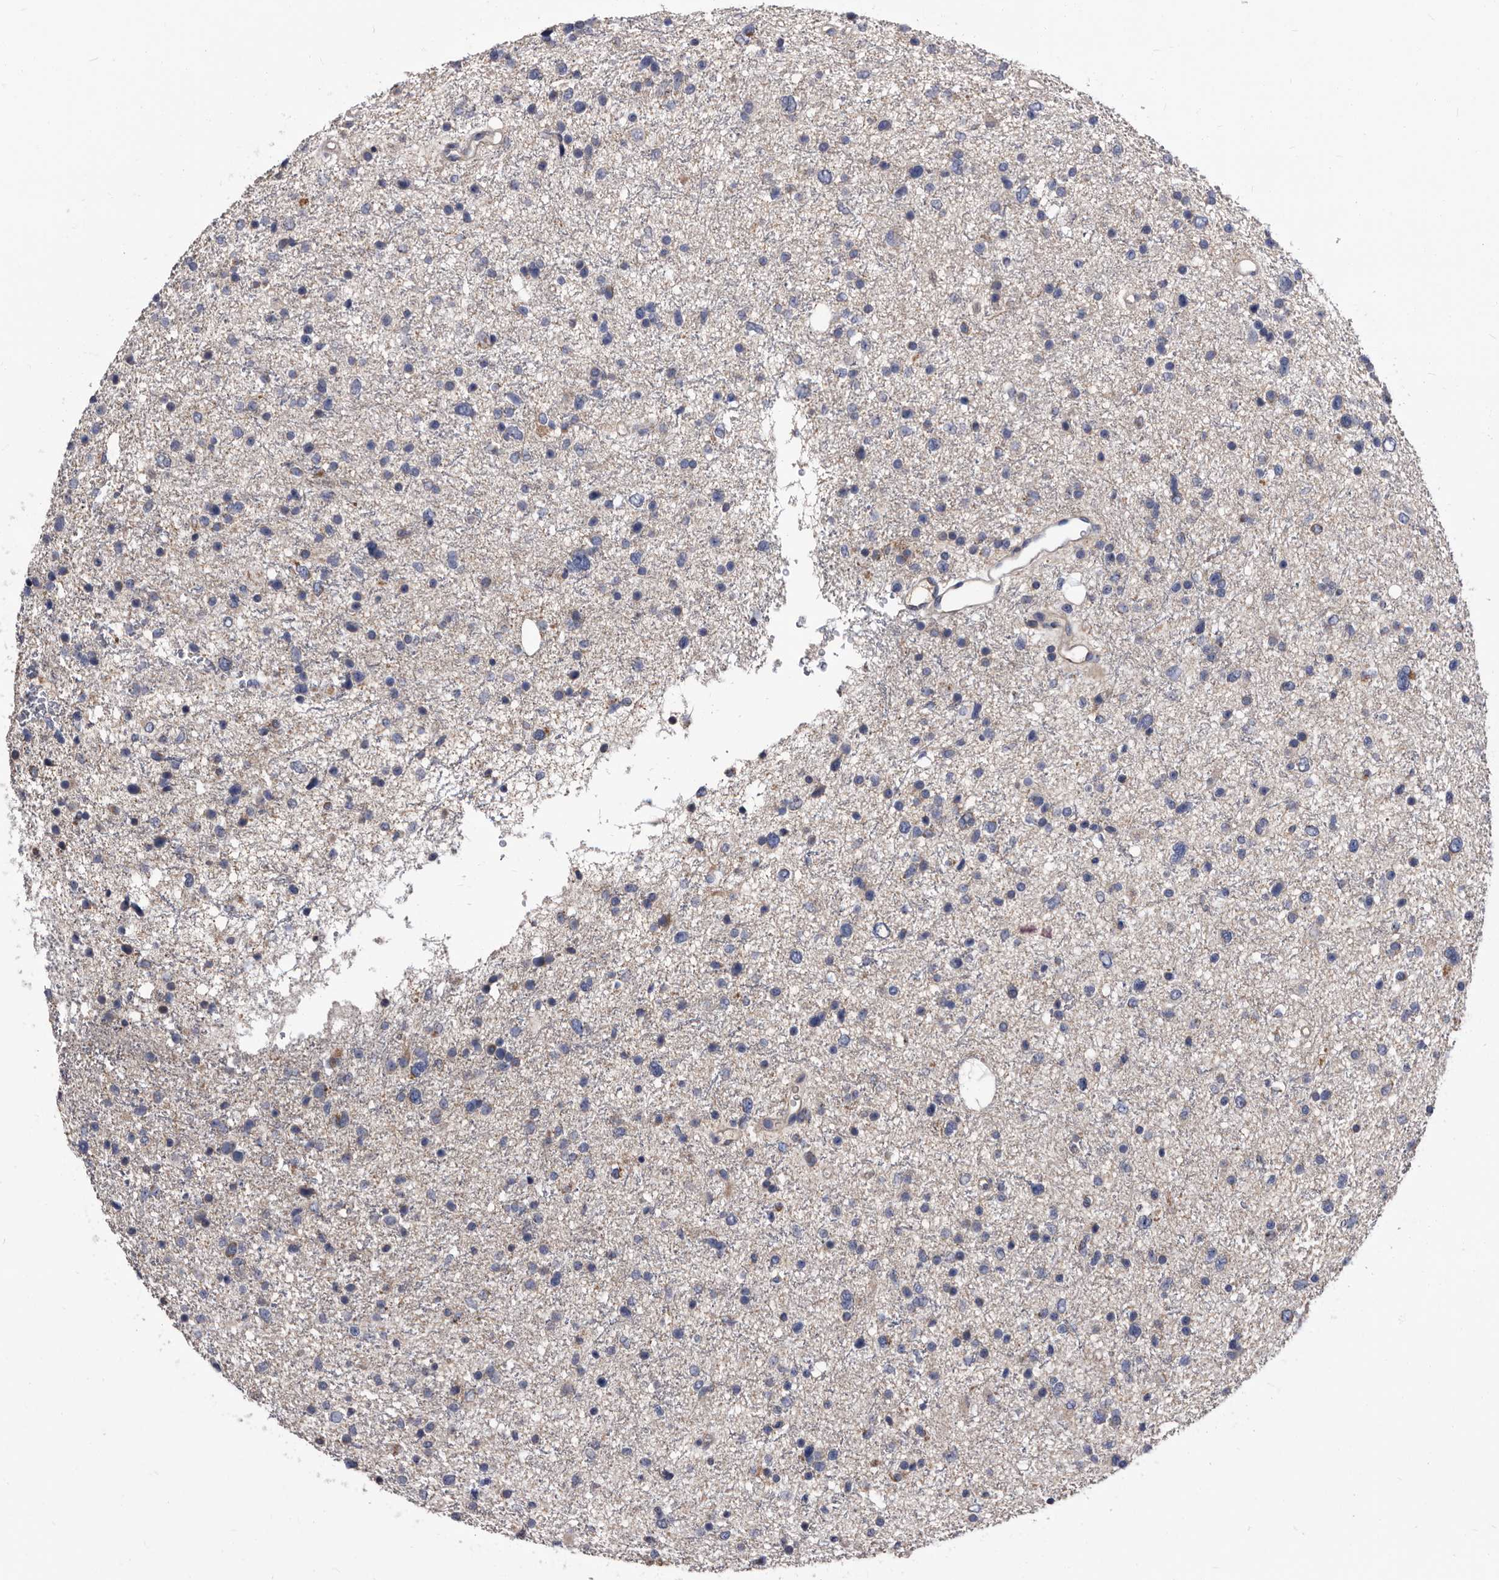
{"staining": {"intensity": "negative", "quantity": "none", "location": "none"}, "tissue": "glioma", "cell_type": "Tumor cells", "image_type": "cancer", "snomed": [{"axis": "morphology", "description": "Glioma, malignant, Low grade"}, {"axis": "topography", "description": "Brain"}], "caption": "This is an IHC histopathology image of glioma. There is no expression in tumor cells.", "gene": "DTNBP1", "patient": {"sex": "female", "age": 37}}